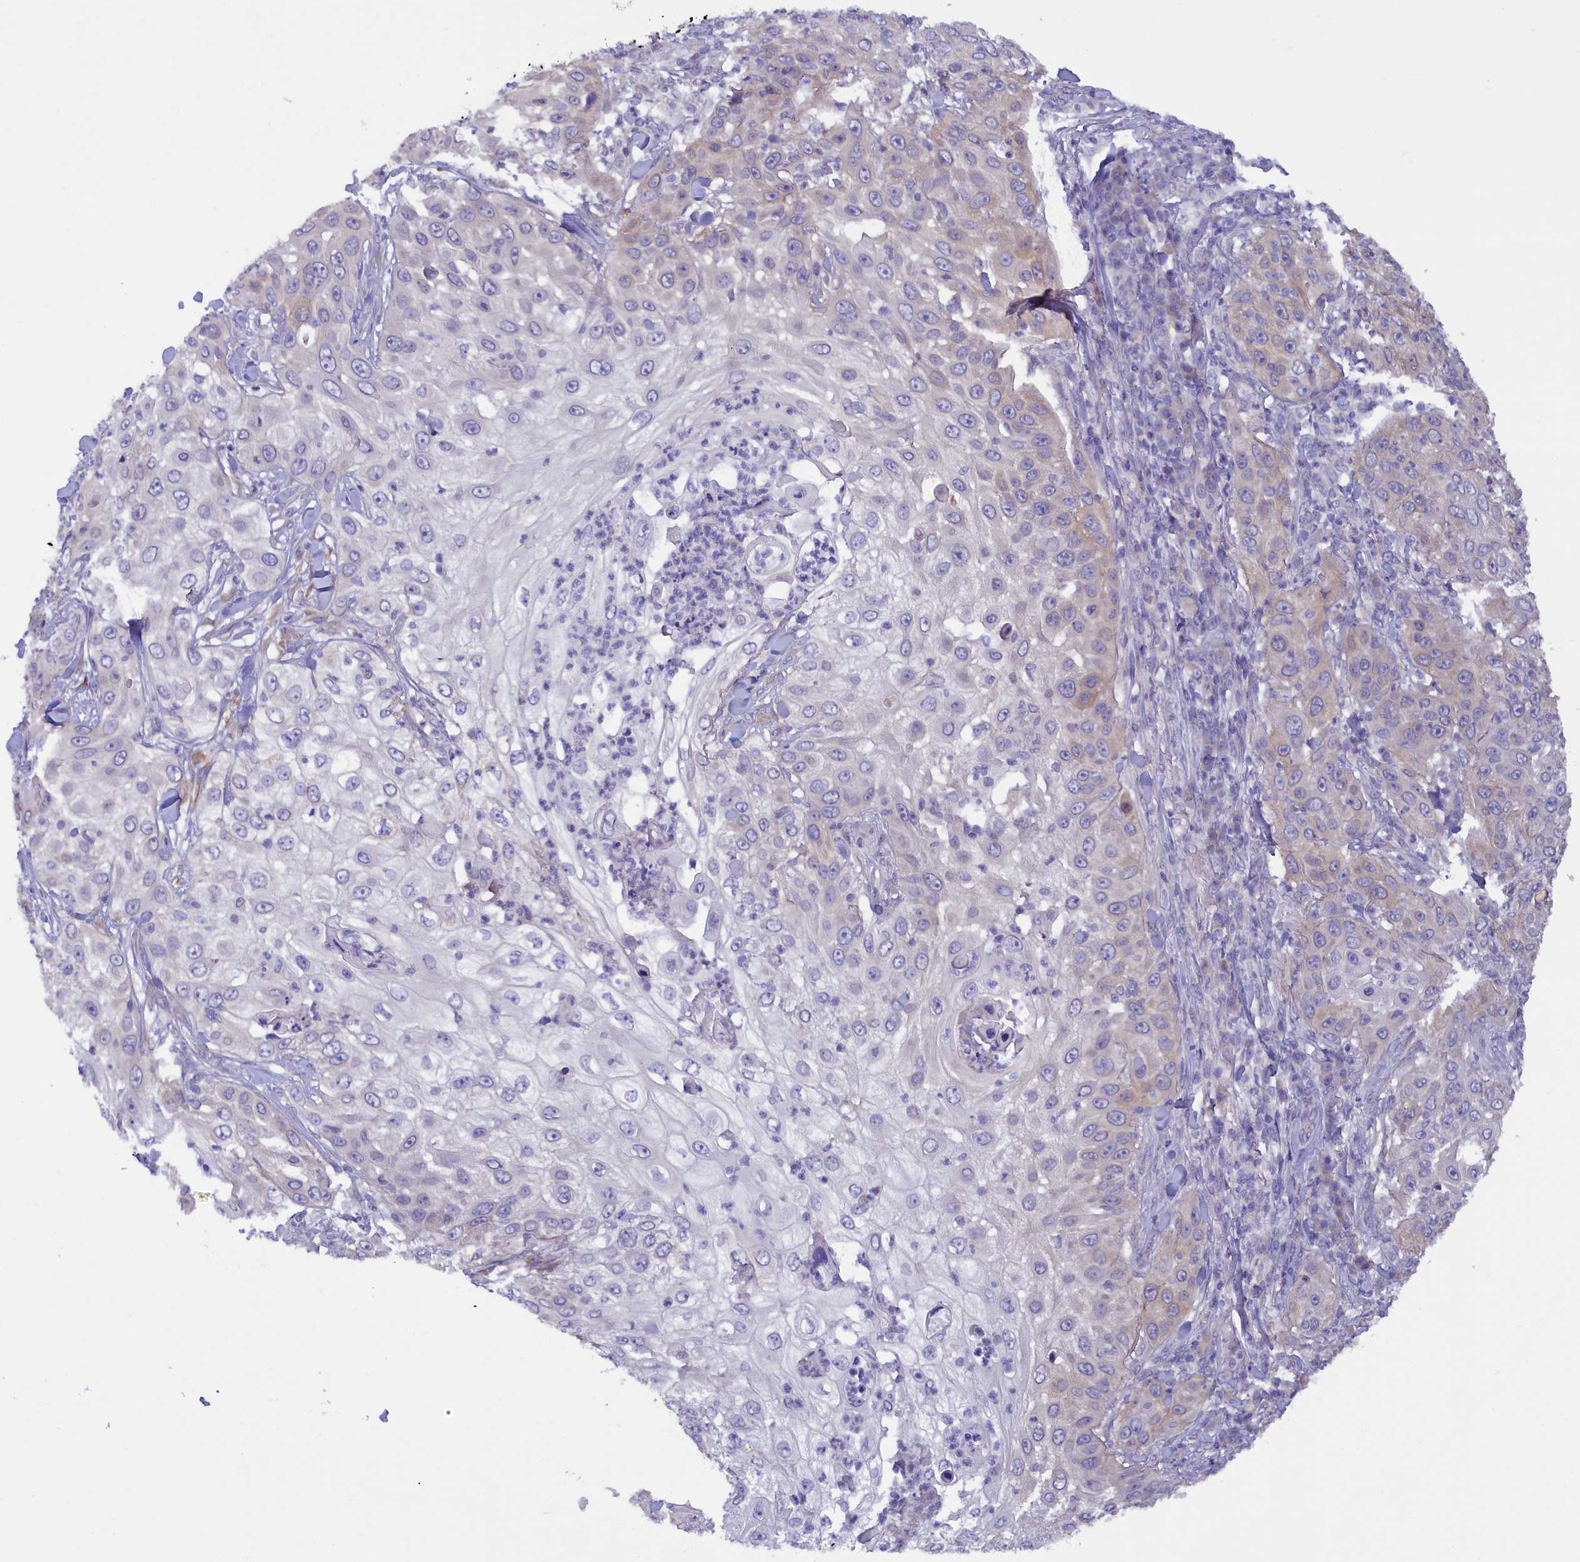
{"staining": {"intensity": "negative", "quantity": "none", "location": "none"}, "tissue": "skin cancer", "cell_type": "Tumor cells", "image_type": "cancer", "snomed": [{"axis": "morphology", "description": "Squamous cell carcinoma, NOS"}, {"axis": "topography", "description": "Skin"}], "caption": "Tumor cells are negative for brown protein staining in skin cancer. (Stains: DAB immunohistochemistry with hematoxylin counter stain, Microscopy: brightfield microscopy at high magnification).", "gene": "ZSWIM4", "patient": {"sex": "female", "age": 44}}